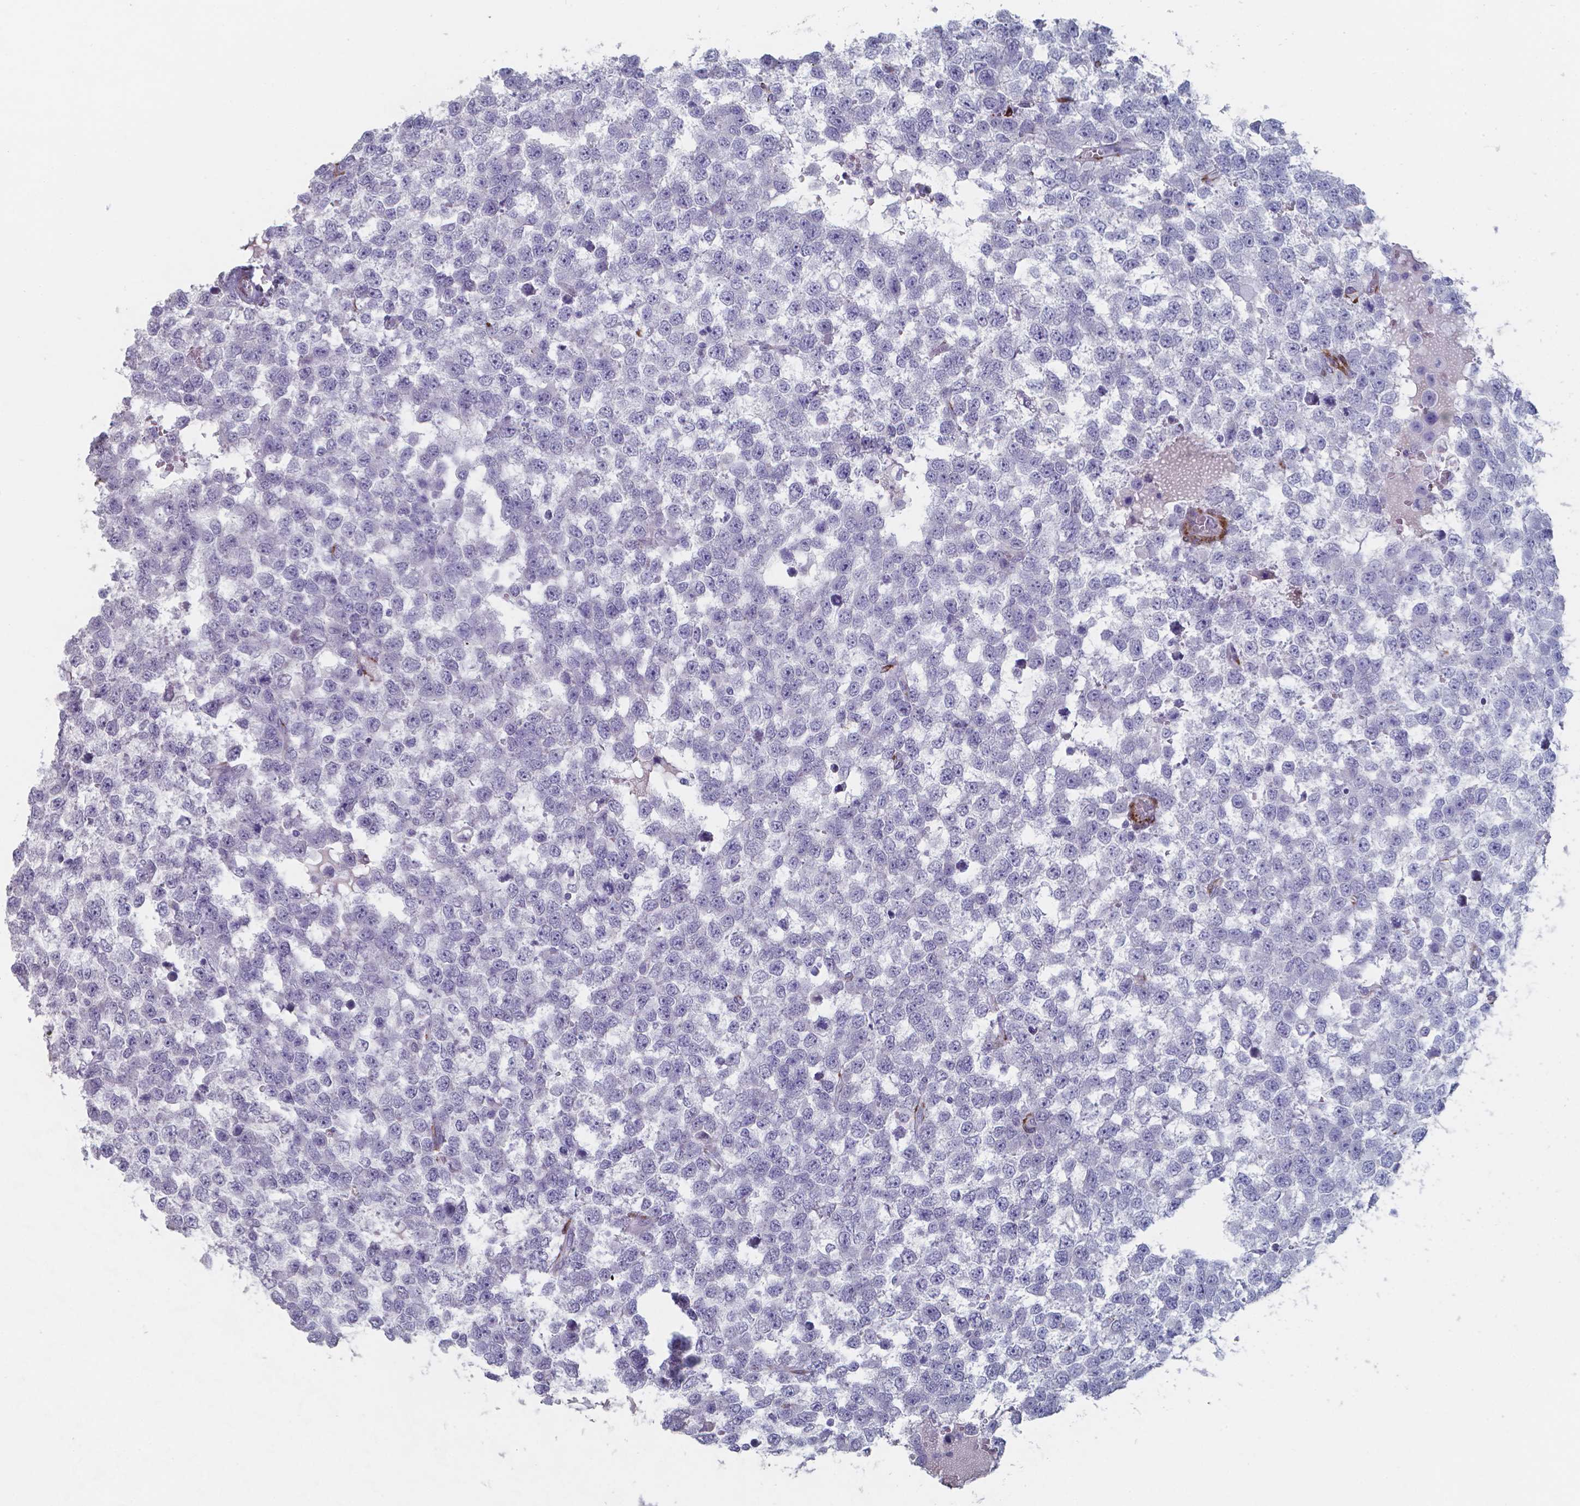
{"staining": {"intensity": "negative", "quantity": "none", "location": "none"}, "tissue": "testis cancer", "cell_type": "Tumor cells", "image_type": "cancer", "snomed": [{"axis": "morphology", "description": "Normal tissue, NOS"}, {"axis": "morphology", "description": "Seminoma, NOS"}, {"axis": "topography", "description": "Testis"}, {"axis": "topography", "description": "Epididymis"}], "caption": "Tumor cells show no significant staining in testis cancer. Brightfield microscopy of immunohistochemistry (IHC) stained with DAB (brown) and hematoxylin (blue), captured at high magnification.", "gene": "PLA2R1", "patient": {"sex": "male", "age": 34}}